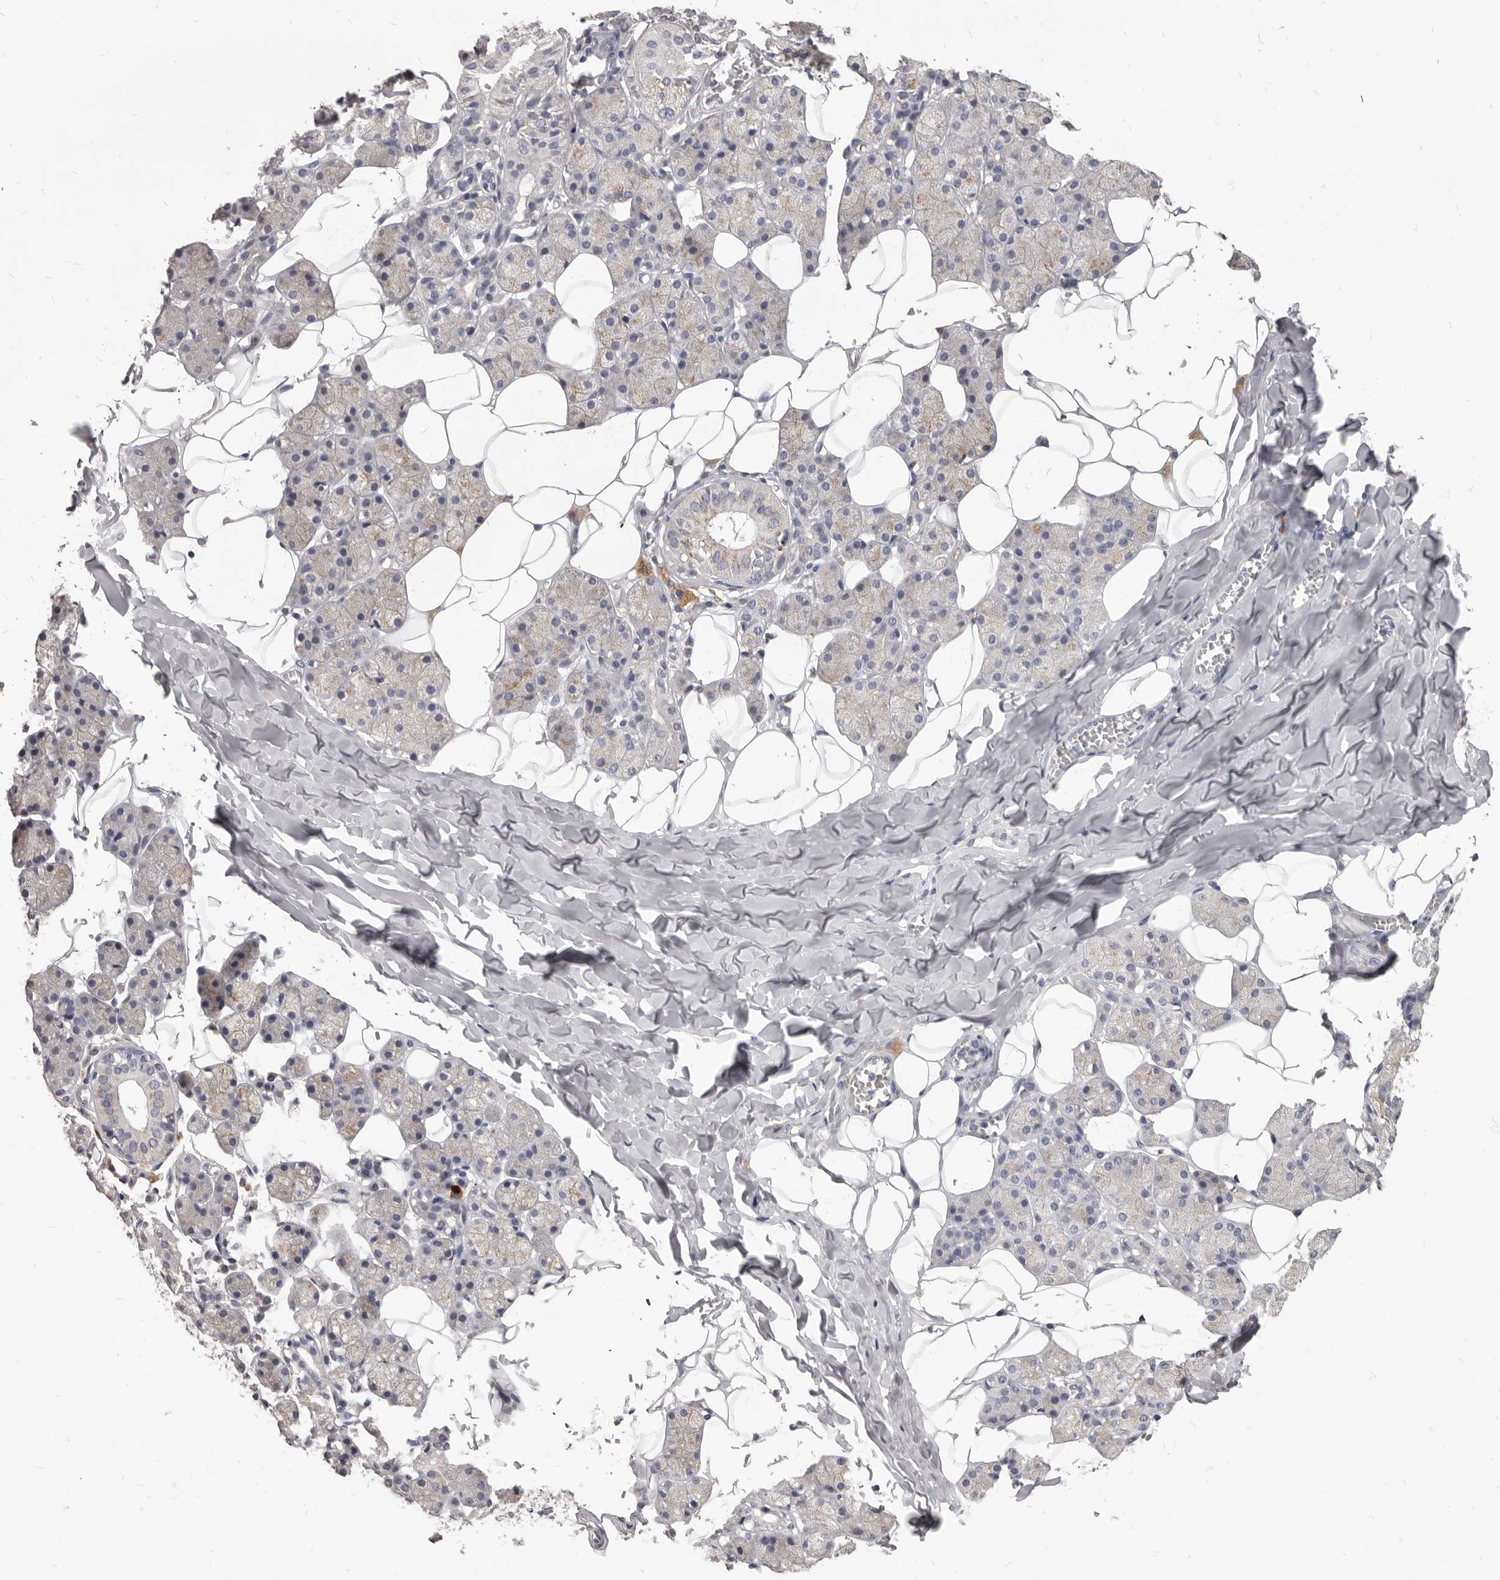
{"staining": {"intensity": "negative", "quantity": "none", "location": "none"}, "tissue": "salivary gland", "cell_type": "Glandular cells", "image_type": "normal", "snomed": [{"axis": "morphology", "description": "Normal tissue, NOS"}, {"axis": "topography", "description": "Salivary gland"}], "caption": "The immunohistochemistry image has no significant staining in glandular cells of salivary gland.", "gene": "PI4K2A", "patient": {"sex": "female", "age": 33}}